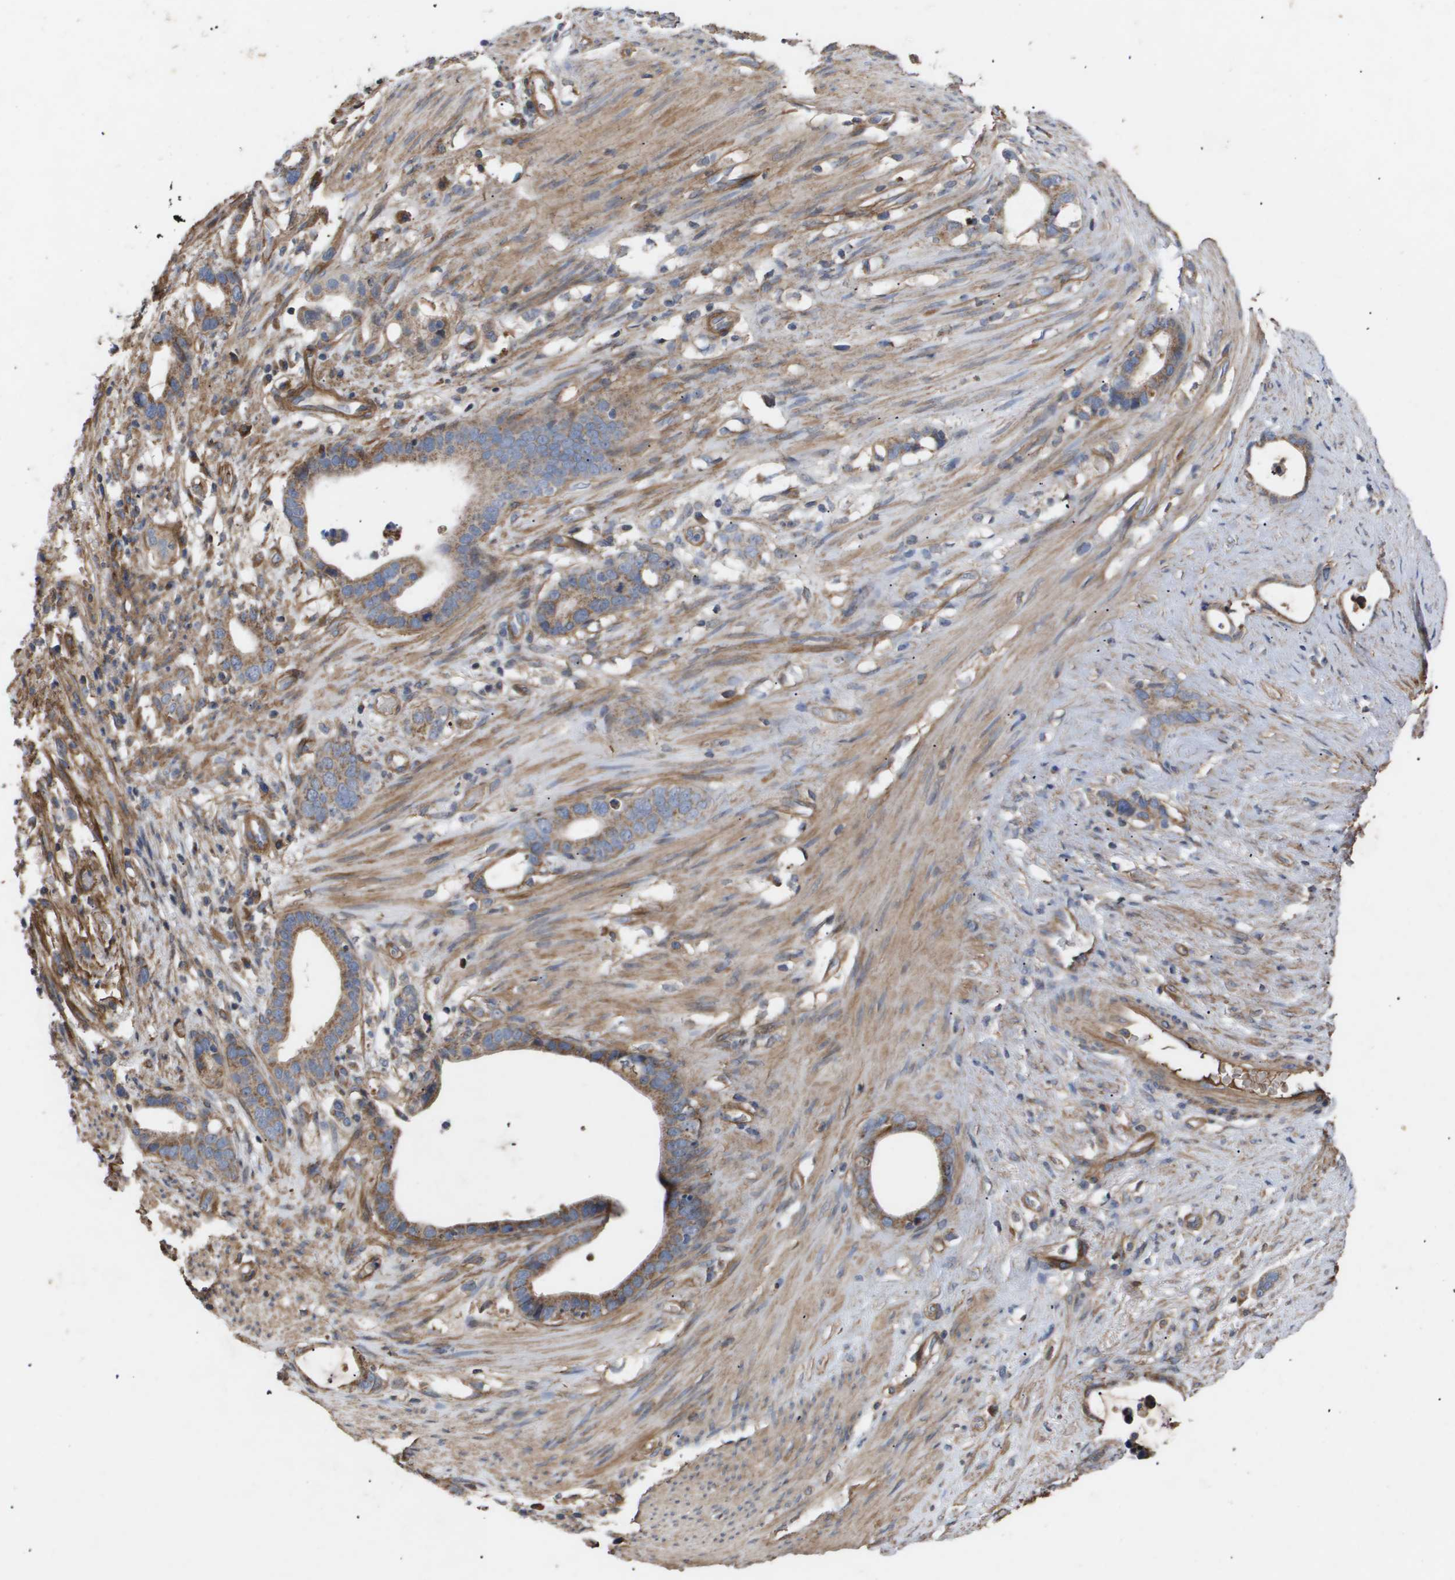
{"staining": {"intensity": "moderate", "quantity": ">75%", "location": "cytoplasmic/membranous"}, "tissue": "stomach cancer", "cell_type": "Tumor cells", "image_type": "cancer", "snomed": [{"axis": "morphology", "description": "Adenocarcinoma, NOS"}, {"axis": "topography", "description": "Stomach"}], "caption": "Immunohistochemistry (IHC) of stomach cancer (adenocarcinoma) shows medium levels of moderate cytoplasmic/membranous expression in about >75% of tumor cells. The staining was performed using DAB (3,3'-diaminobenzidine), with brown indicating positive protein expression. Nuclei are stained blue with hematoxylin.", "gene": "TNS1", "patient": {"sex": "female", "age": 75}}